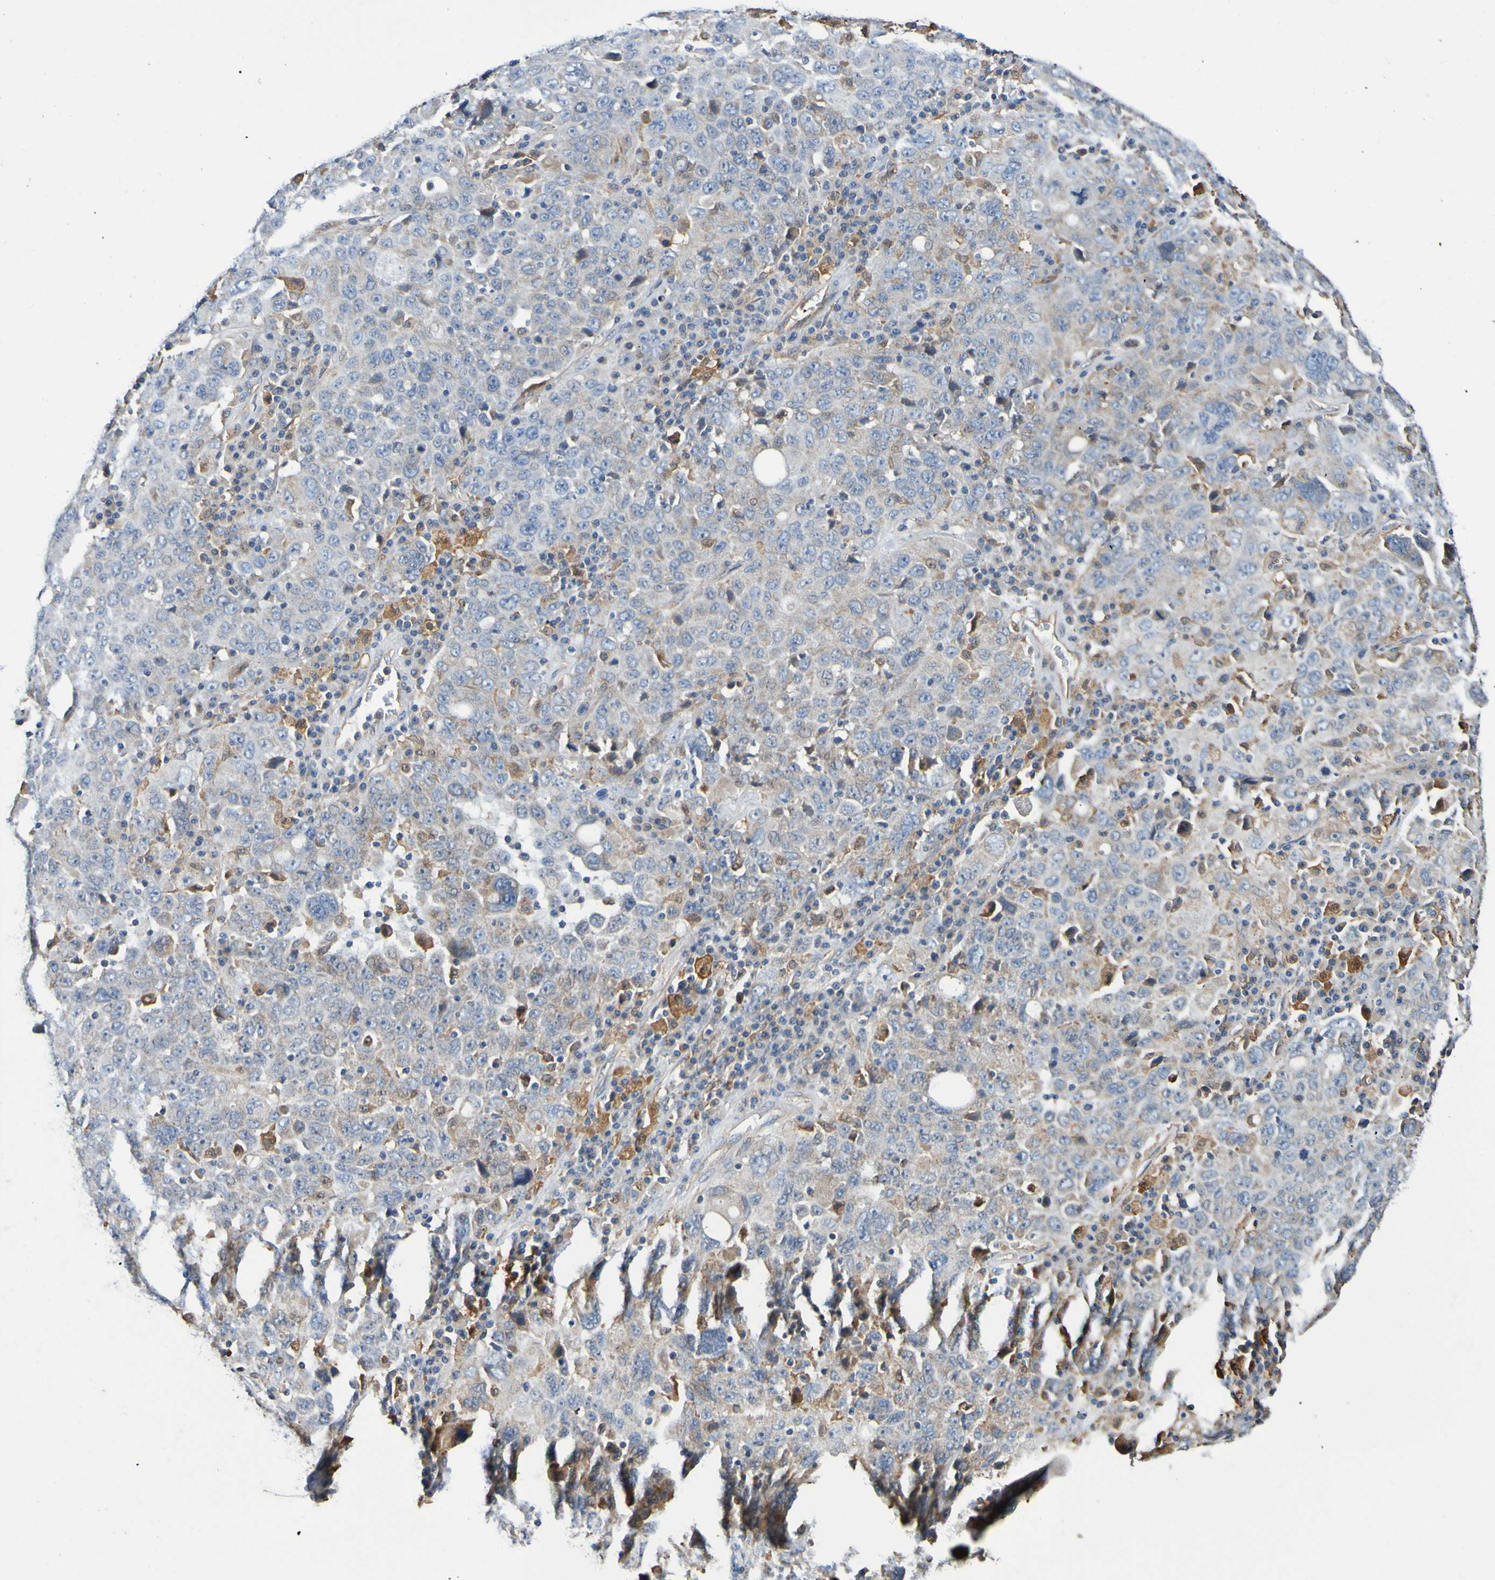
{"staining": {"intensity": "weak", "quantity": ">75%", "location": "cytoplasmic/membranous"}, "tissue": "ovarian cancer", "cell_type": "Tumor cells", "image_type": "cancer", "snomed": [{"axis": "morphology", "description": "Carcinoma, endometroid"}, {"axis": "topography", "description": "Ovary"}], "caption": "This photomicrograph displays ovarian cancer (endometroid carcinoma) stained with immunohistochemistry to label a protein in brown. The cytoplasmic/membranous of tumor cells show weak positivity for the protein. Nuclei are counter-stained blue.", "gene": "METAP2", "patient": {"sex": "female", "age": 62}}